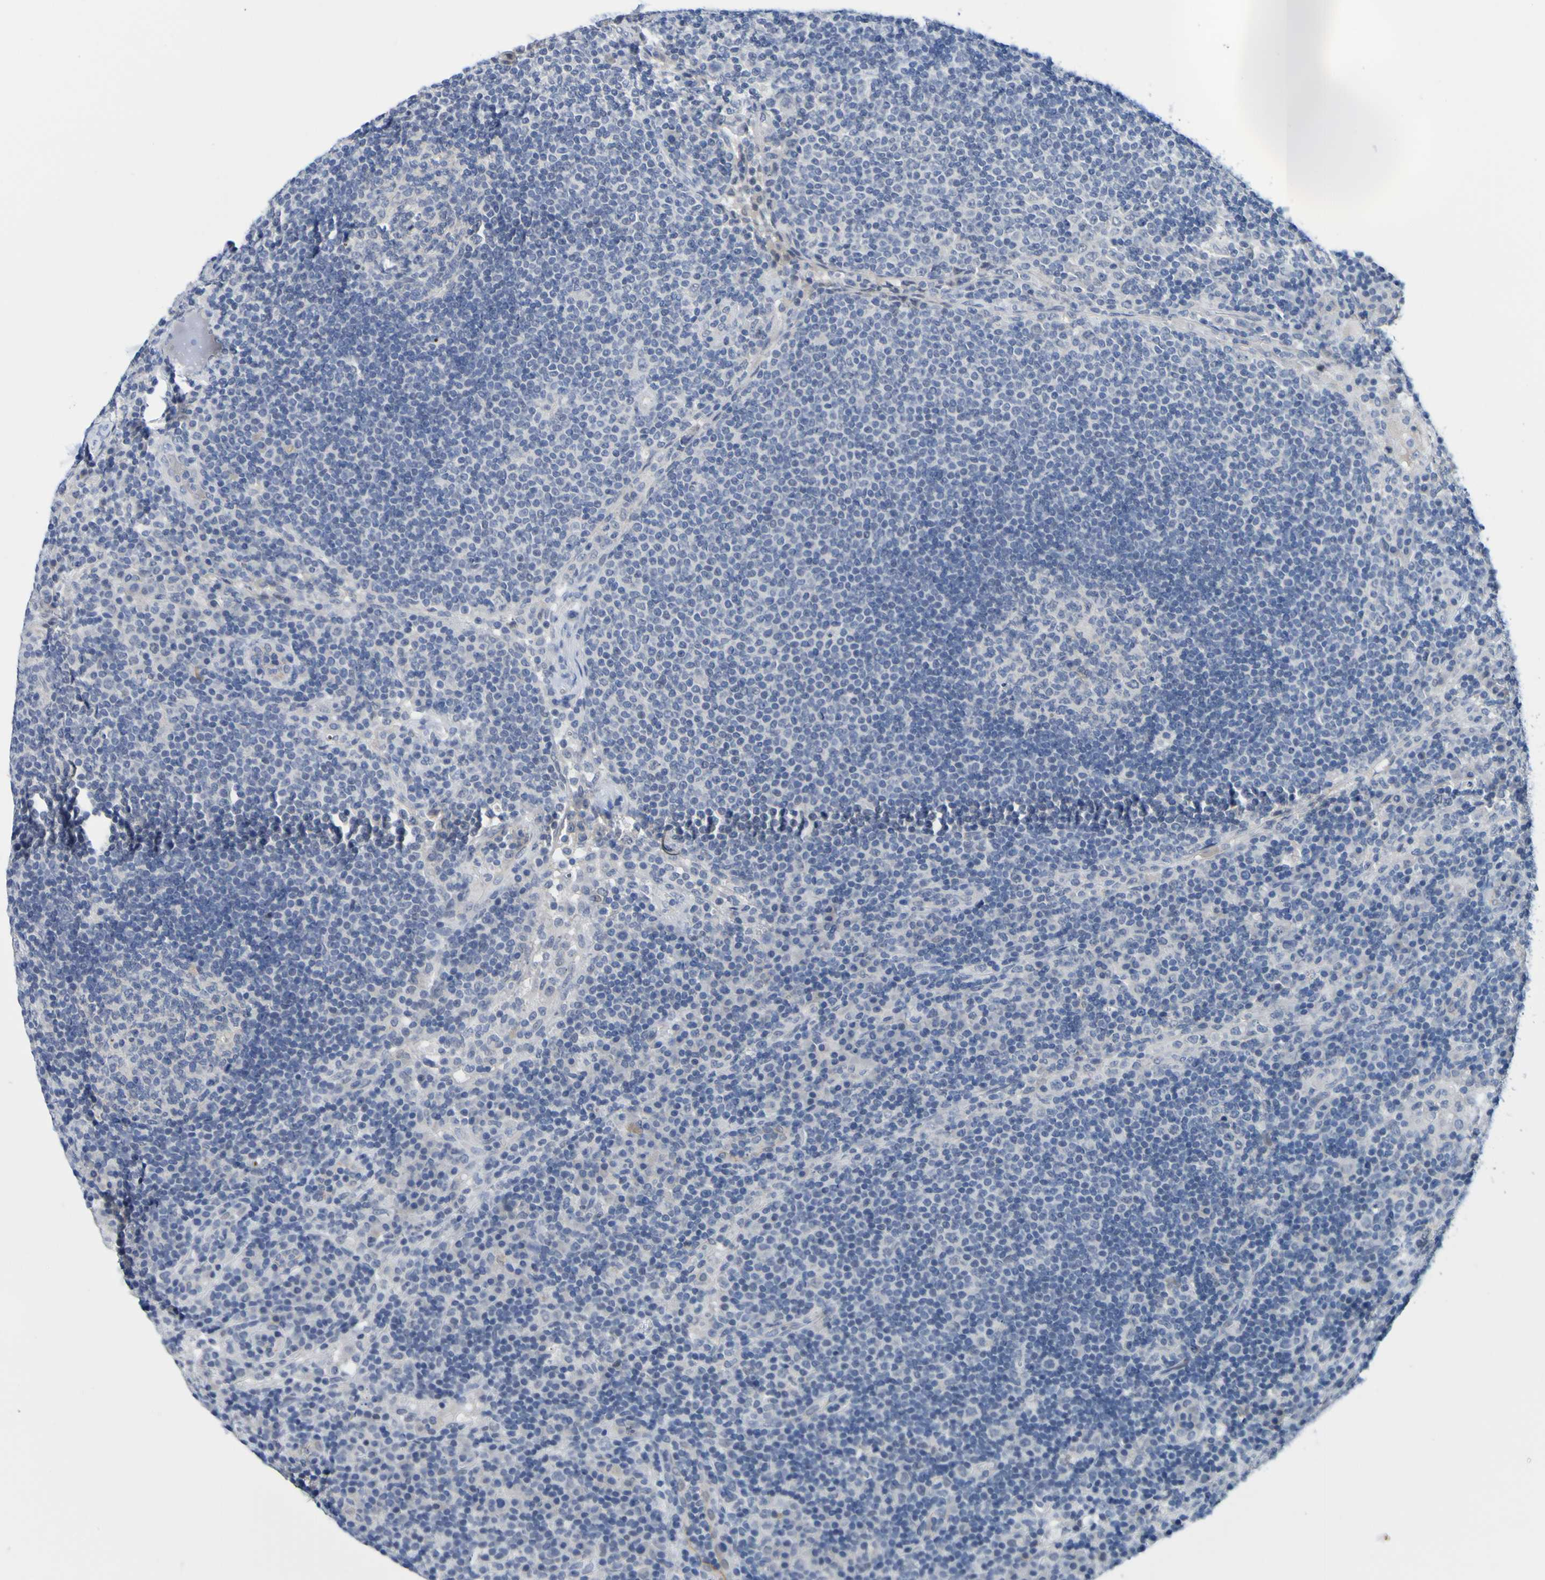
{"staining": {"intensity": "negative", "quantity": "none", "location": "none"}, "tissue": "lymph node", "cell_type": "Germinal center cells", "image_type": "normal", "snomed": [{"axis": "morphology", "description": "Normal tissue, NOS"}, {"axis": "topography", "description": "Lymph node"}], "caption": "This is an immunohistochemistry (IHC) photomicrograph of normal human lymph node. There is no positivity in germinal center cells.", "gene": "VMA21", "patient": {"sex": "female", "age": 53}}